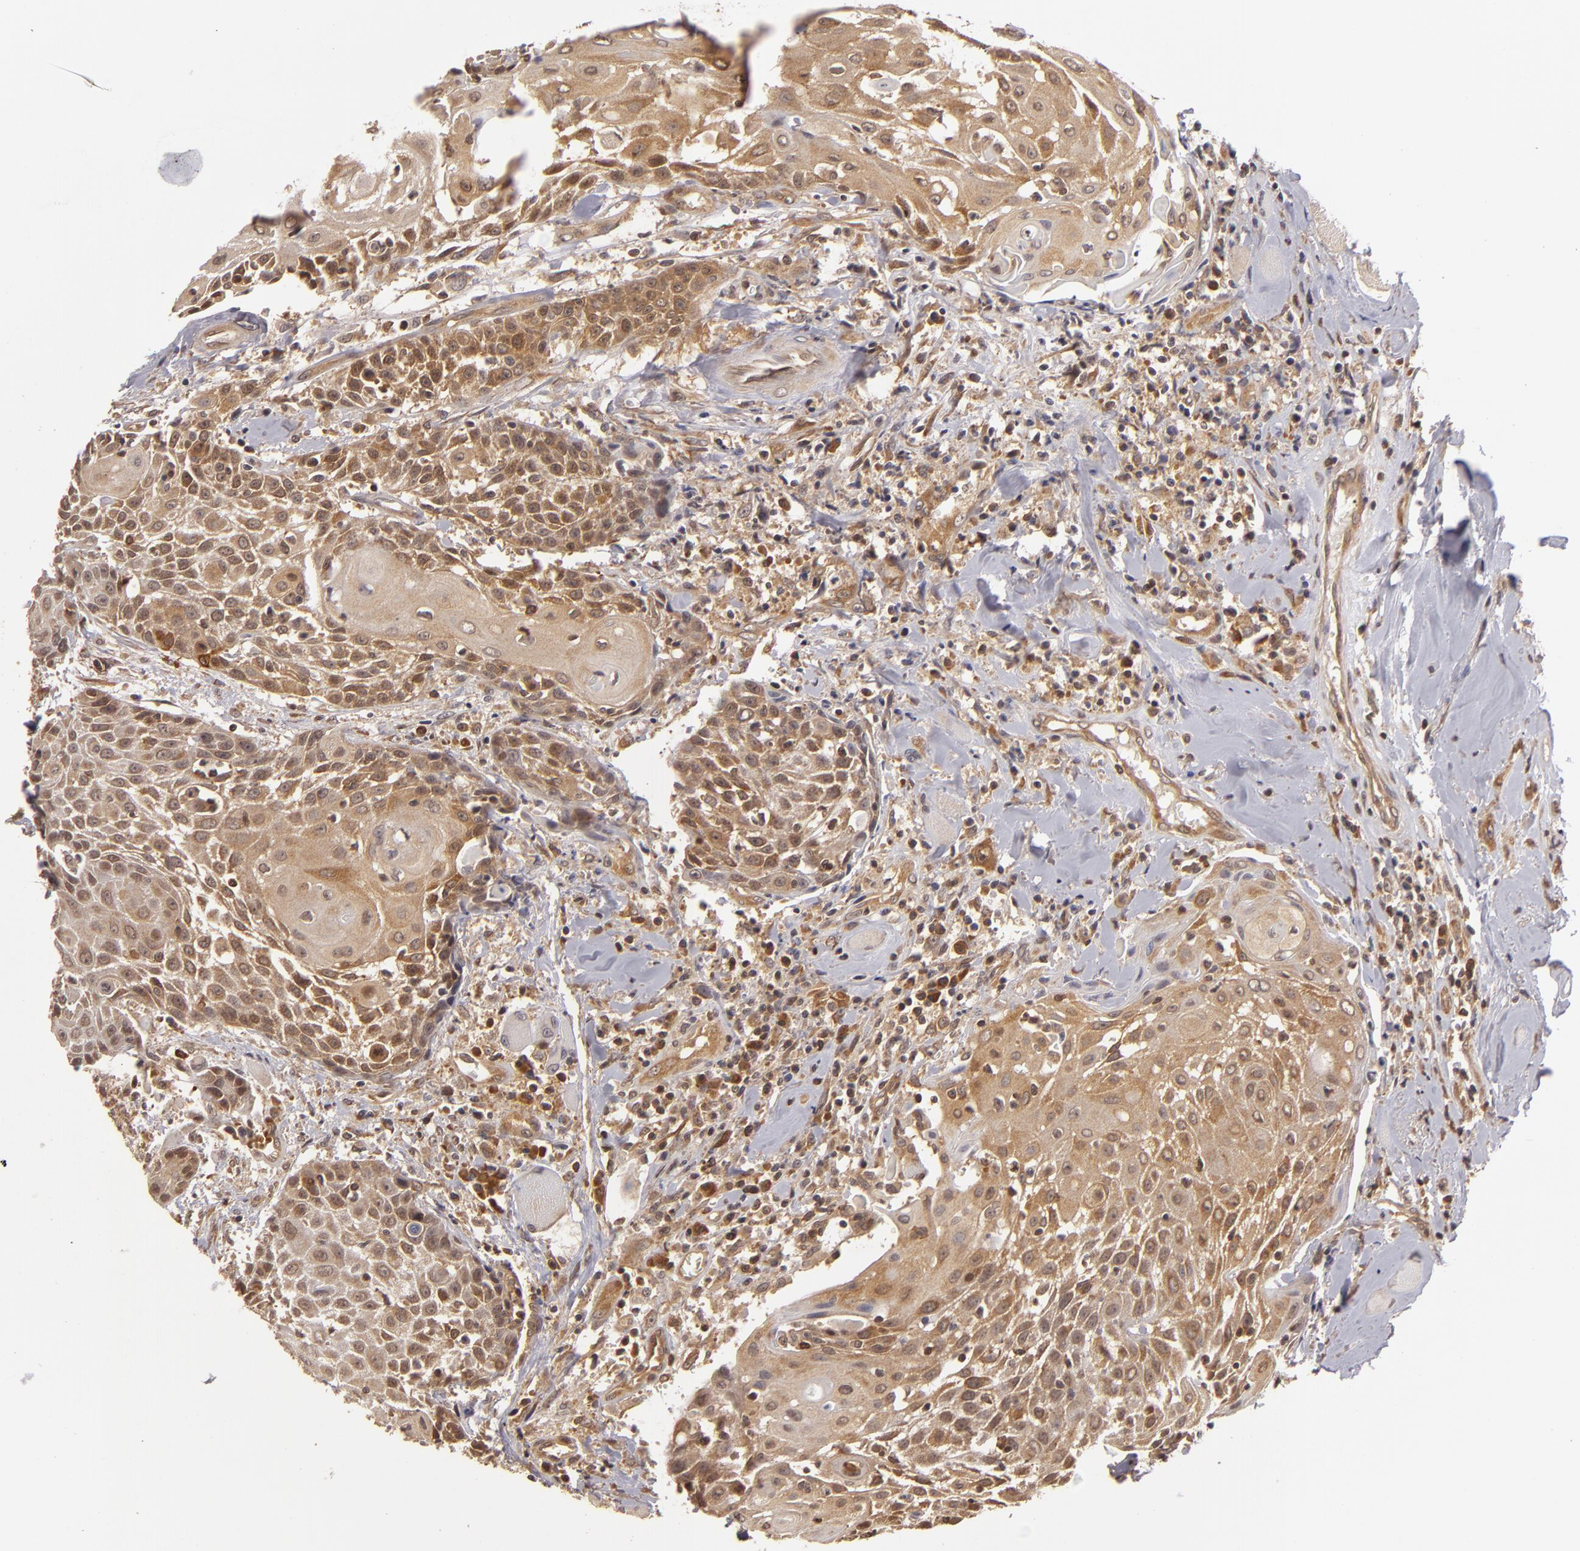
{"staining": {"intensity": "moderate", "quantity": ">75%", "location": "cytoplasmic/membranous"}, "tissue": "head and neck cancer", "cell_type": "Tumor cells", "image_type": "cancer", "snomed": [{"axis": "morphology", "description": "Squamous cell carcinoma, NOS"}, {"axis": "topography", "description": "Oral tissue"}, {"axis": "topography", "description": "Head-Neck"}], "caption": "A photomicrograph of squamous cell carcinoma (head and neck) stained for a protein exhibits moderate cytoplasmic/membranous brown staining in tumor cells.", "gene": "MAPK3", "patient": {"sex": "female", "age": 82}}